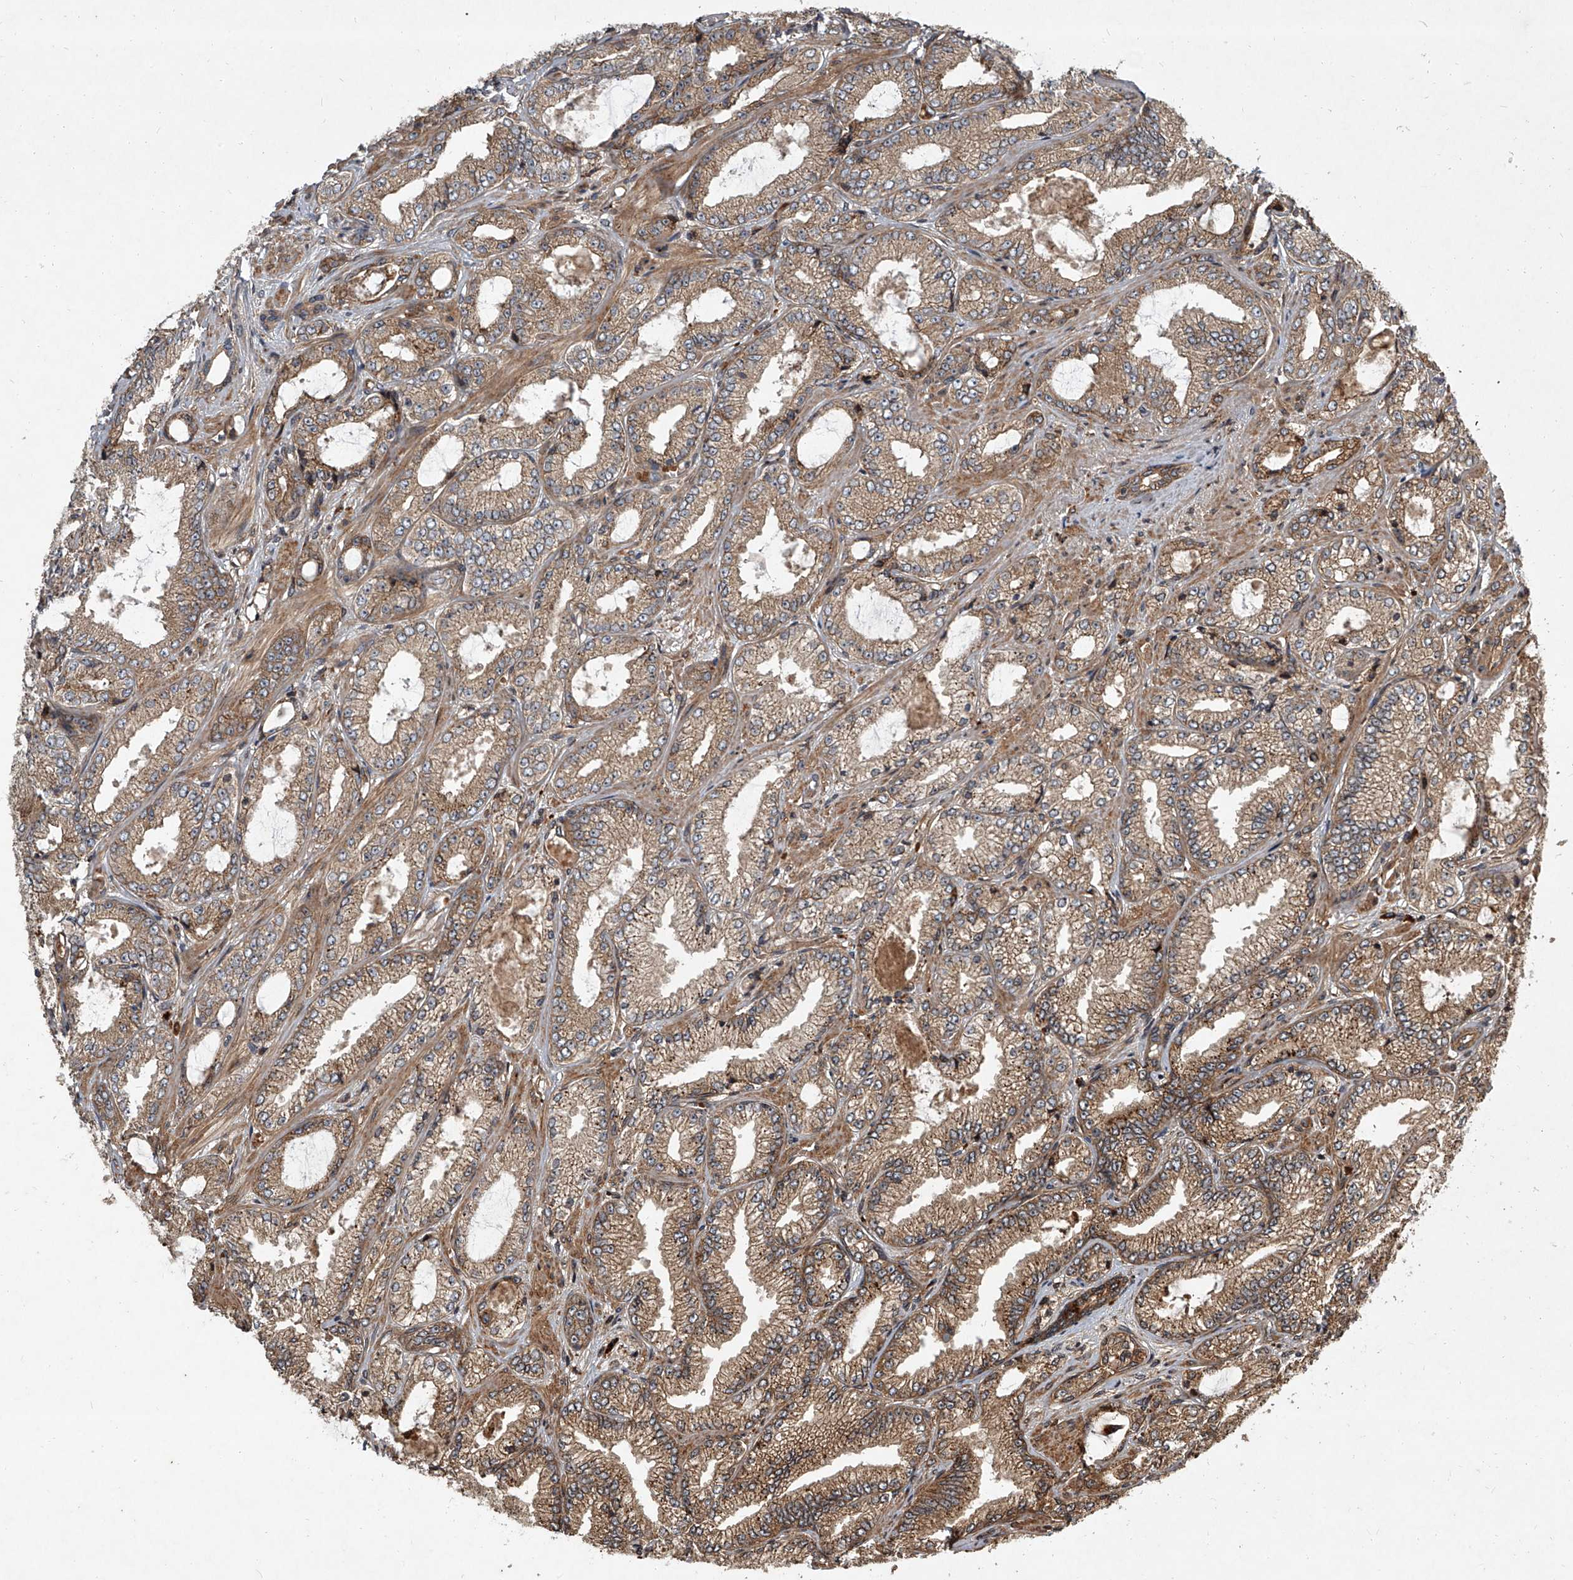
{"staining": {"intensity": "moderate", "quantity": ">75%", "location": "cytoplasmic/membranous"}, "tissue": "prostate cancer", "cell_type": "Tumor cells", "image_type": "cancer", "snomed": [{"axis": "morphology", "description": "Adenocarcinoma, High grade"}, {"axis": "topography", "description": "Prostate"}], "caption": "Brown immunohistochemical staining in prostate adenocarcinoma (high-grade) reveals moderate cytoplasmic/membranous expression in approximately >75% of tumor cells.", "gene": "EVA1C", "patient": {"sex": "male", "age": 71}}